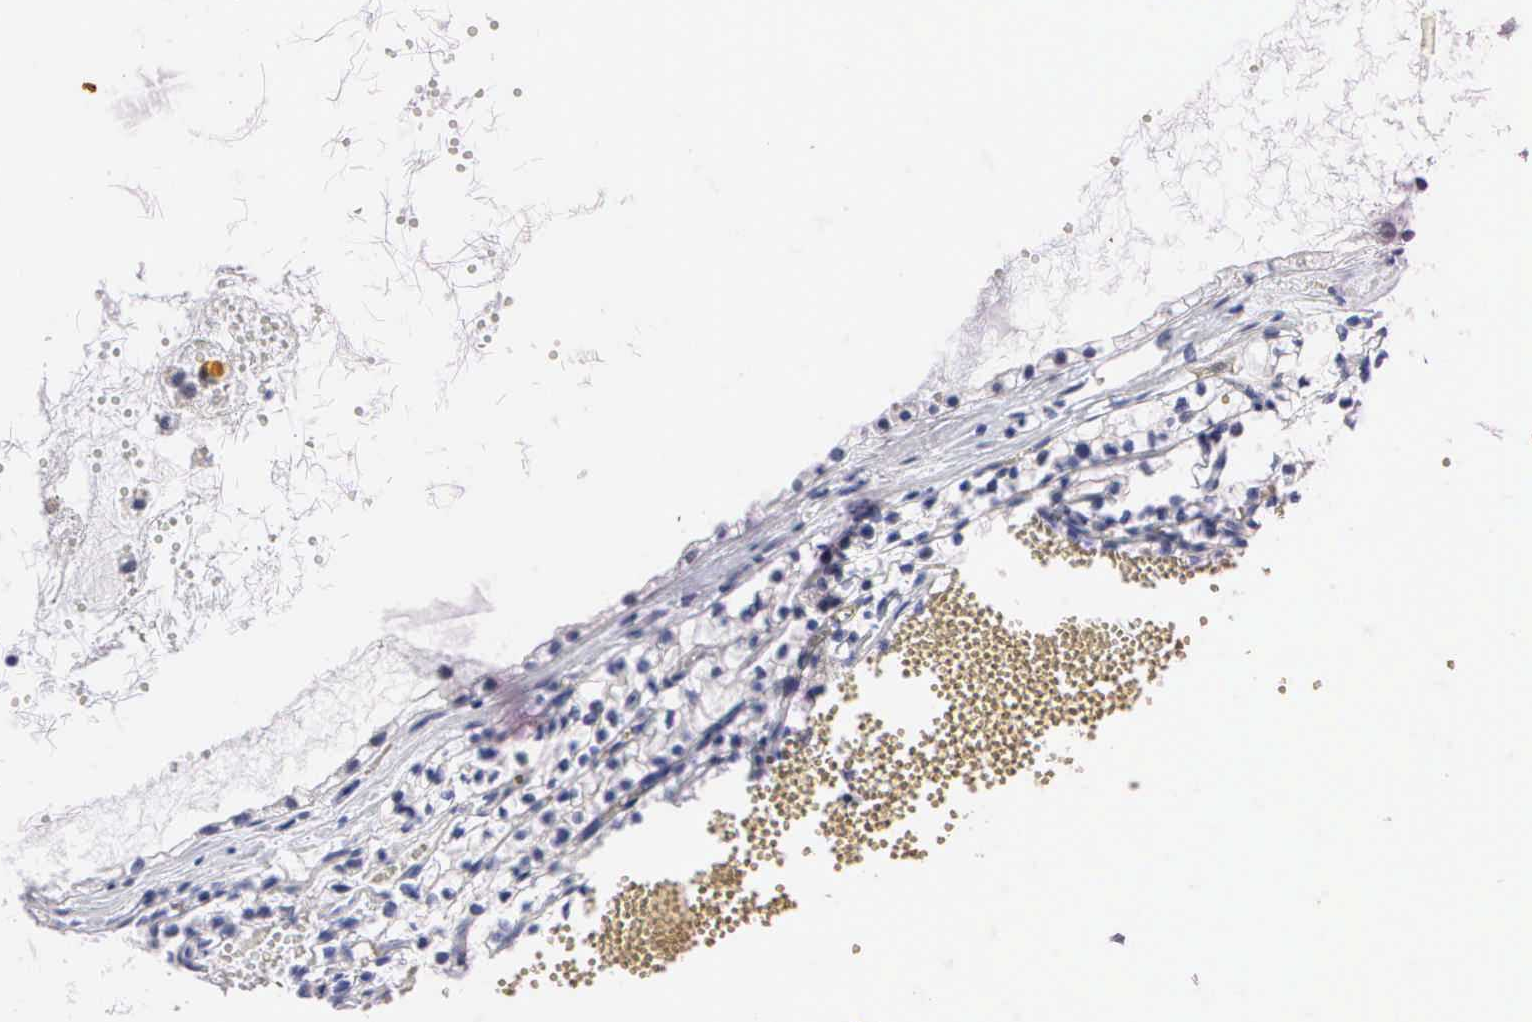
{"staining": {"intensity": "negative", "quantity": "none", "location": "none"}, "tissue": "renal cancer", "cell_type": "Tumor cells", "image_type": "cancer", "snomed": [{"axis": "morphology", "description": "Adenocarcinoma, NOS"}, {"axis": "topography", "description": "Kidney"}], "caption": "Tumor cells show no significant staining in renal cancer (adenocarcinoma).", "gene": "PGR", "patient": {"sex": "male", "age": 61}}